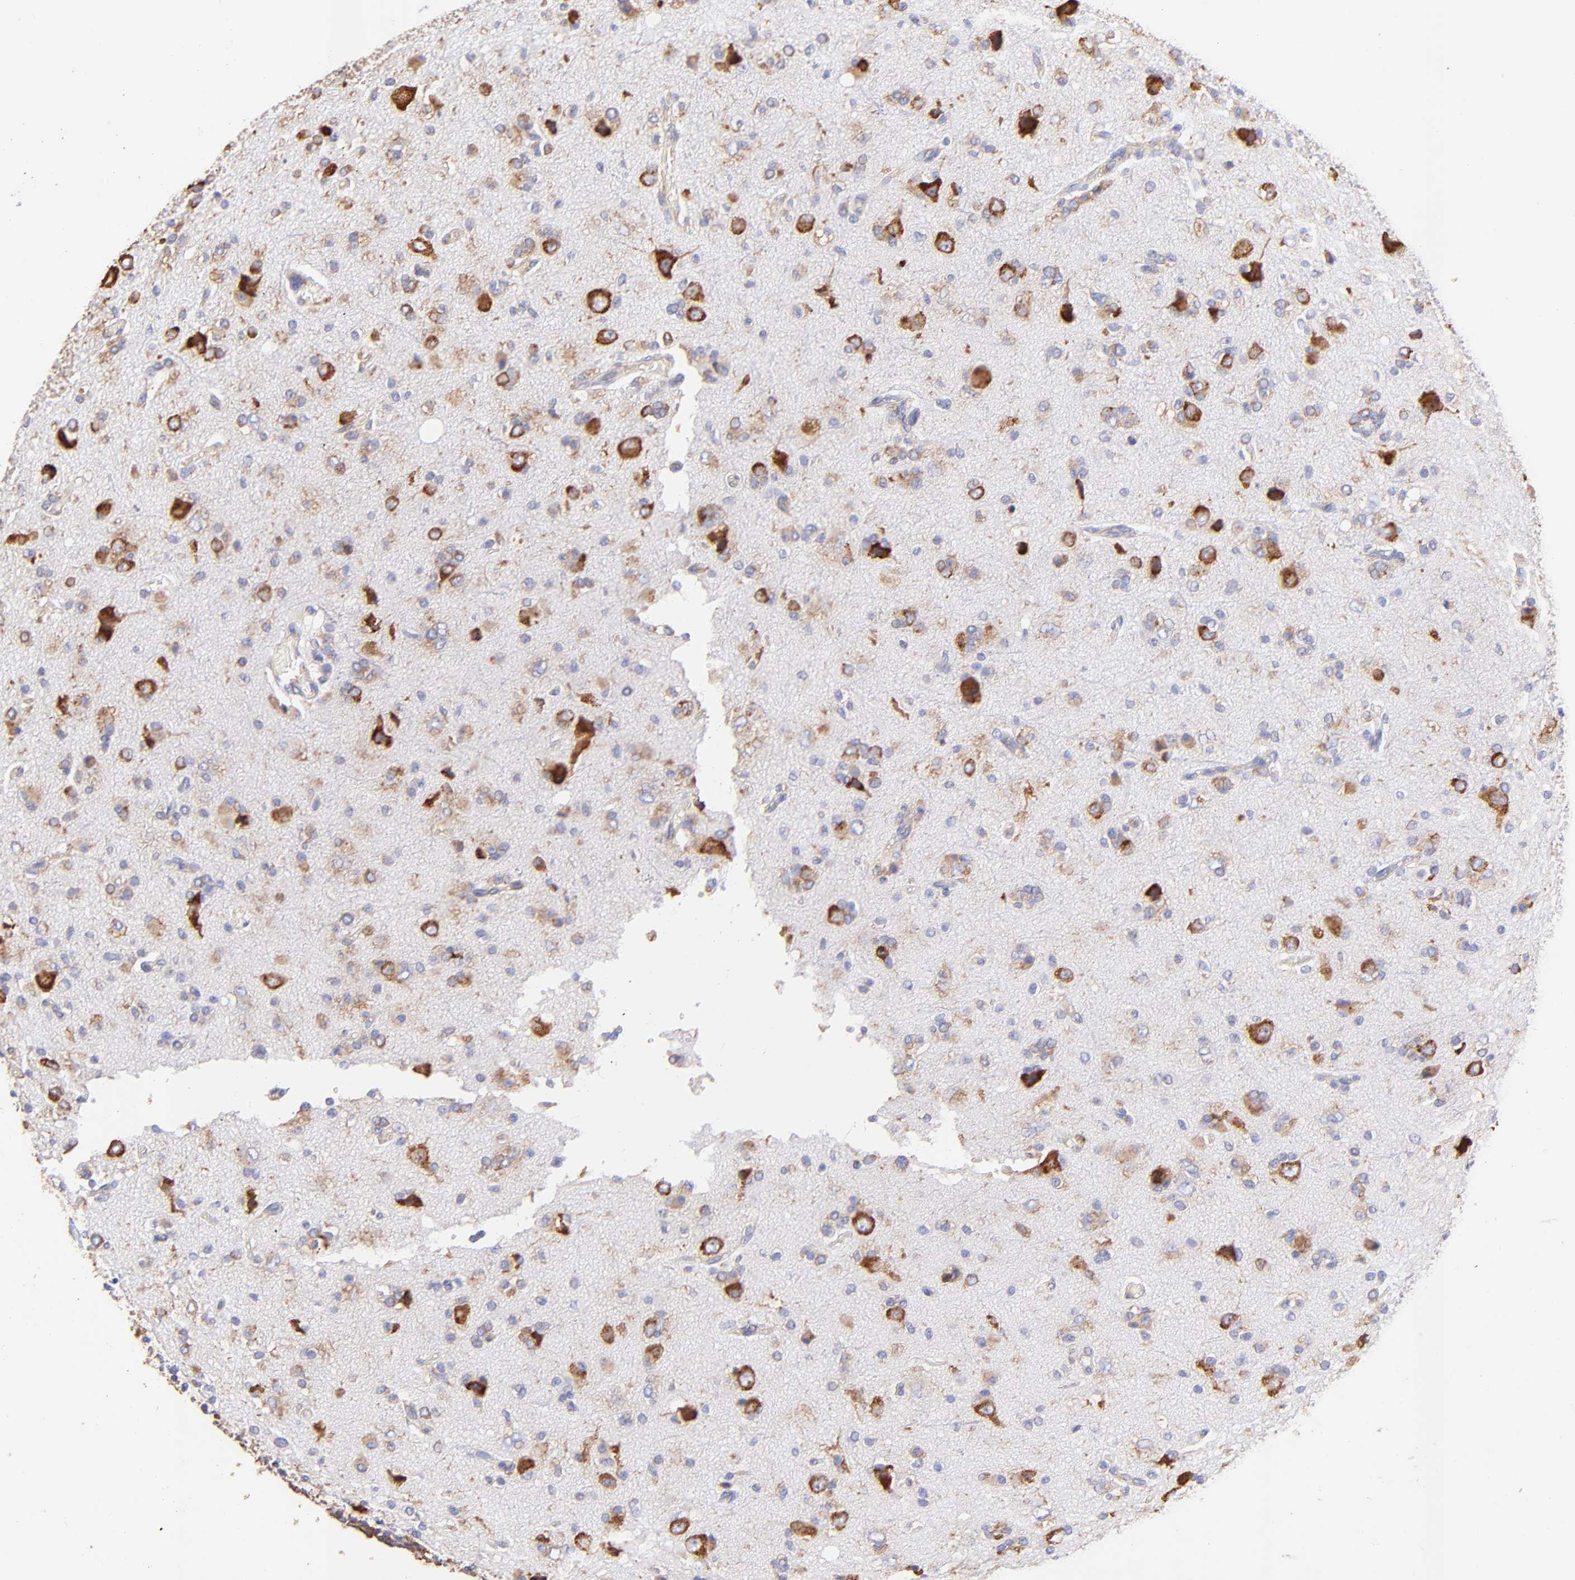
{"staining": {"intensity": "weak", "quantity": "<25%", "location": "cytoplasmic/membranous"}, "tissue": "glioma", "cell_type": "Tumor cells", "image_type": "cancer", "snomed": [{"axis": "morphology", "description": "Glioma, malignant, High grade"}, {"axis": "topography", "description": "Brain"}], "caption": "Histopathology image shows no significant protein staining in tumor cells of glioma.", "gene": "RPL30", "patient": {"sex": "male", "age": 47}}